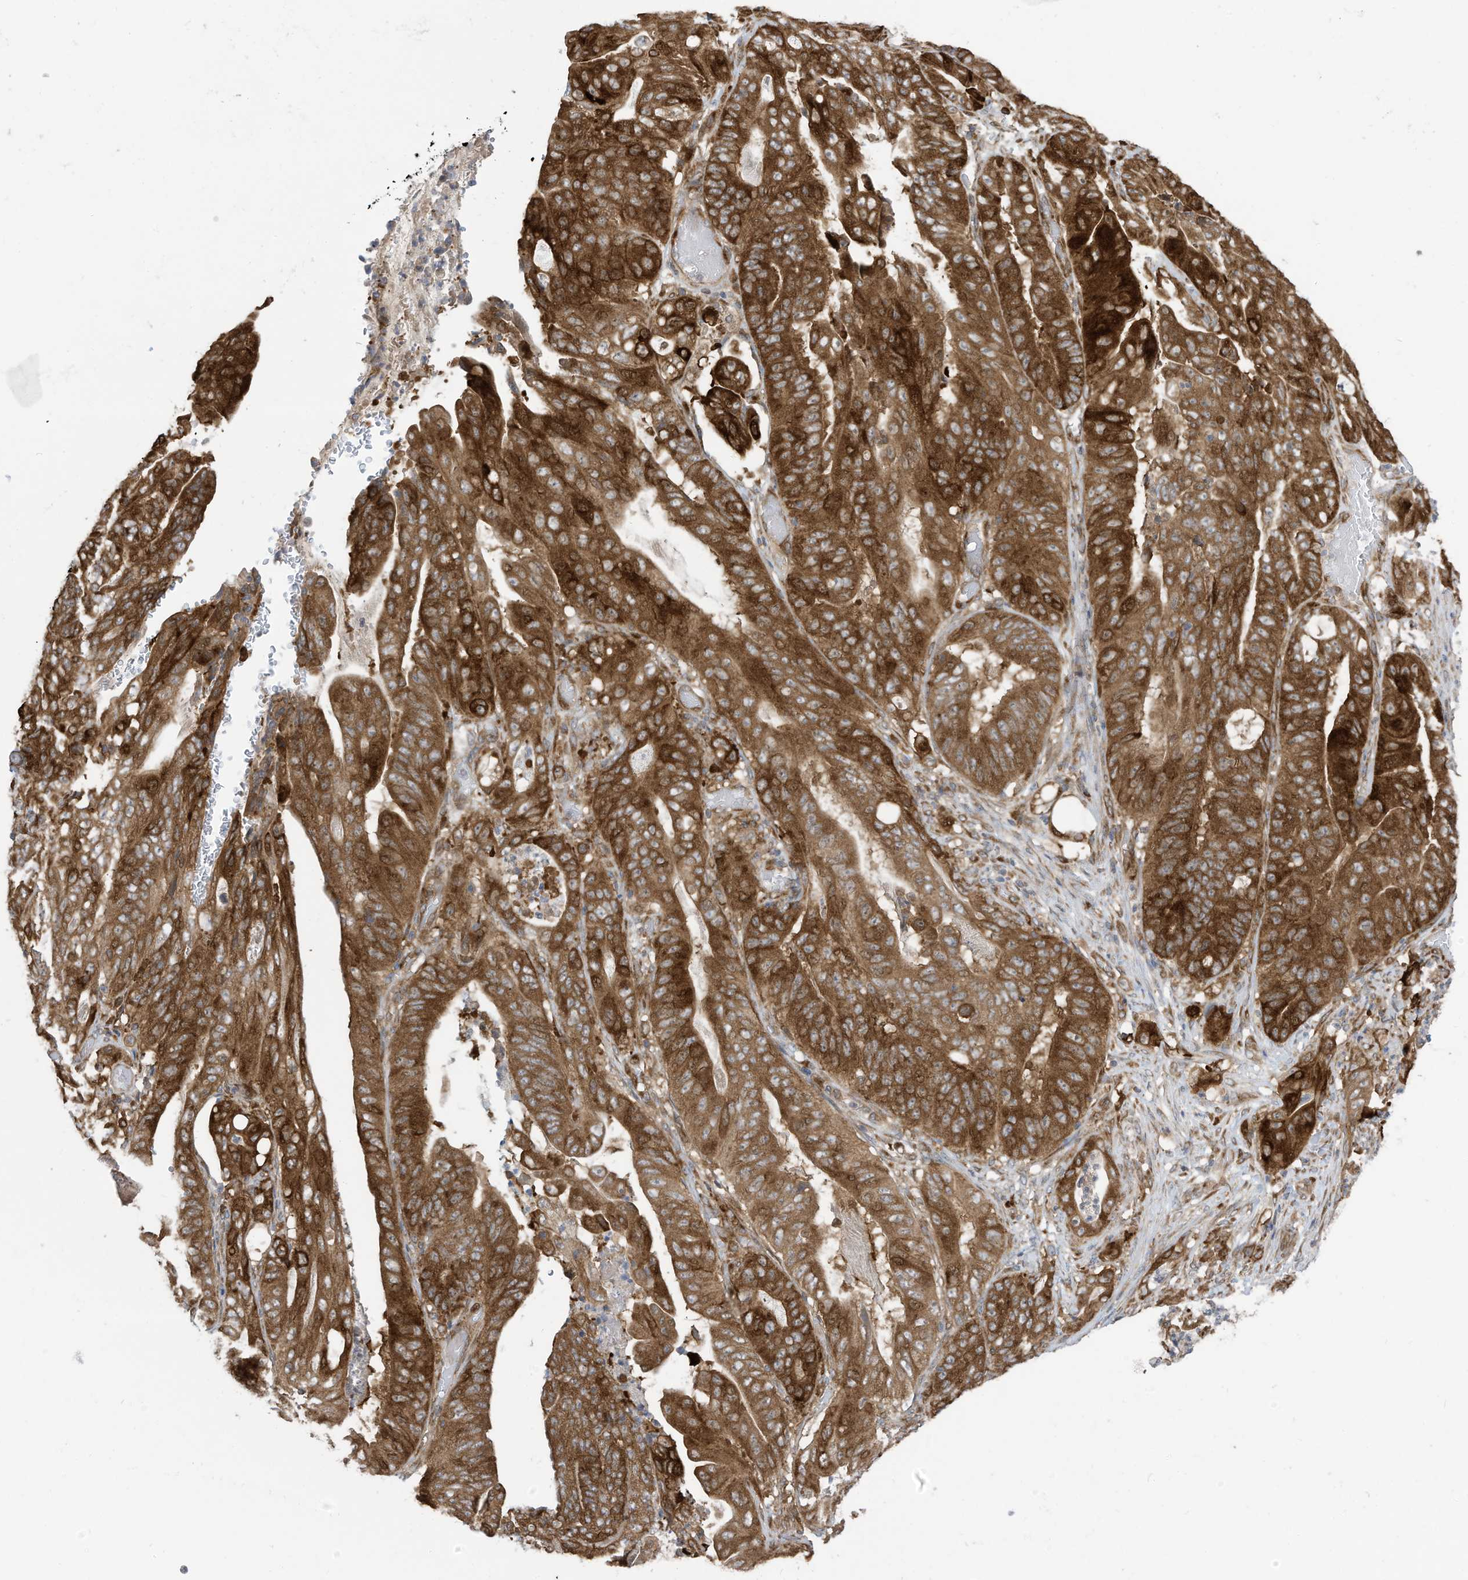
{"staining": {"intensity": "strong", "quantity": ">75%", "location": "cytoplasmic/membranous"}, "tissue": "stomach cancer", "cell_type": "Tumor cells", "image_type": "cancer", "snomed": [{"axis": "morphology", "description": "Adenocarcinoma, NOS"}, {"axis": "topography", "description": "Stomach"}], "caption": "Immunohistochemical staining of stomach adenocarcinoma demonstrates high levels of strong cytoplasmic/membranous protein expression in about >75% of tumor cells.", "gene": "USE1", "patient": {"sex": "female", "age": 73}}